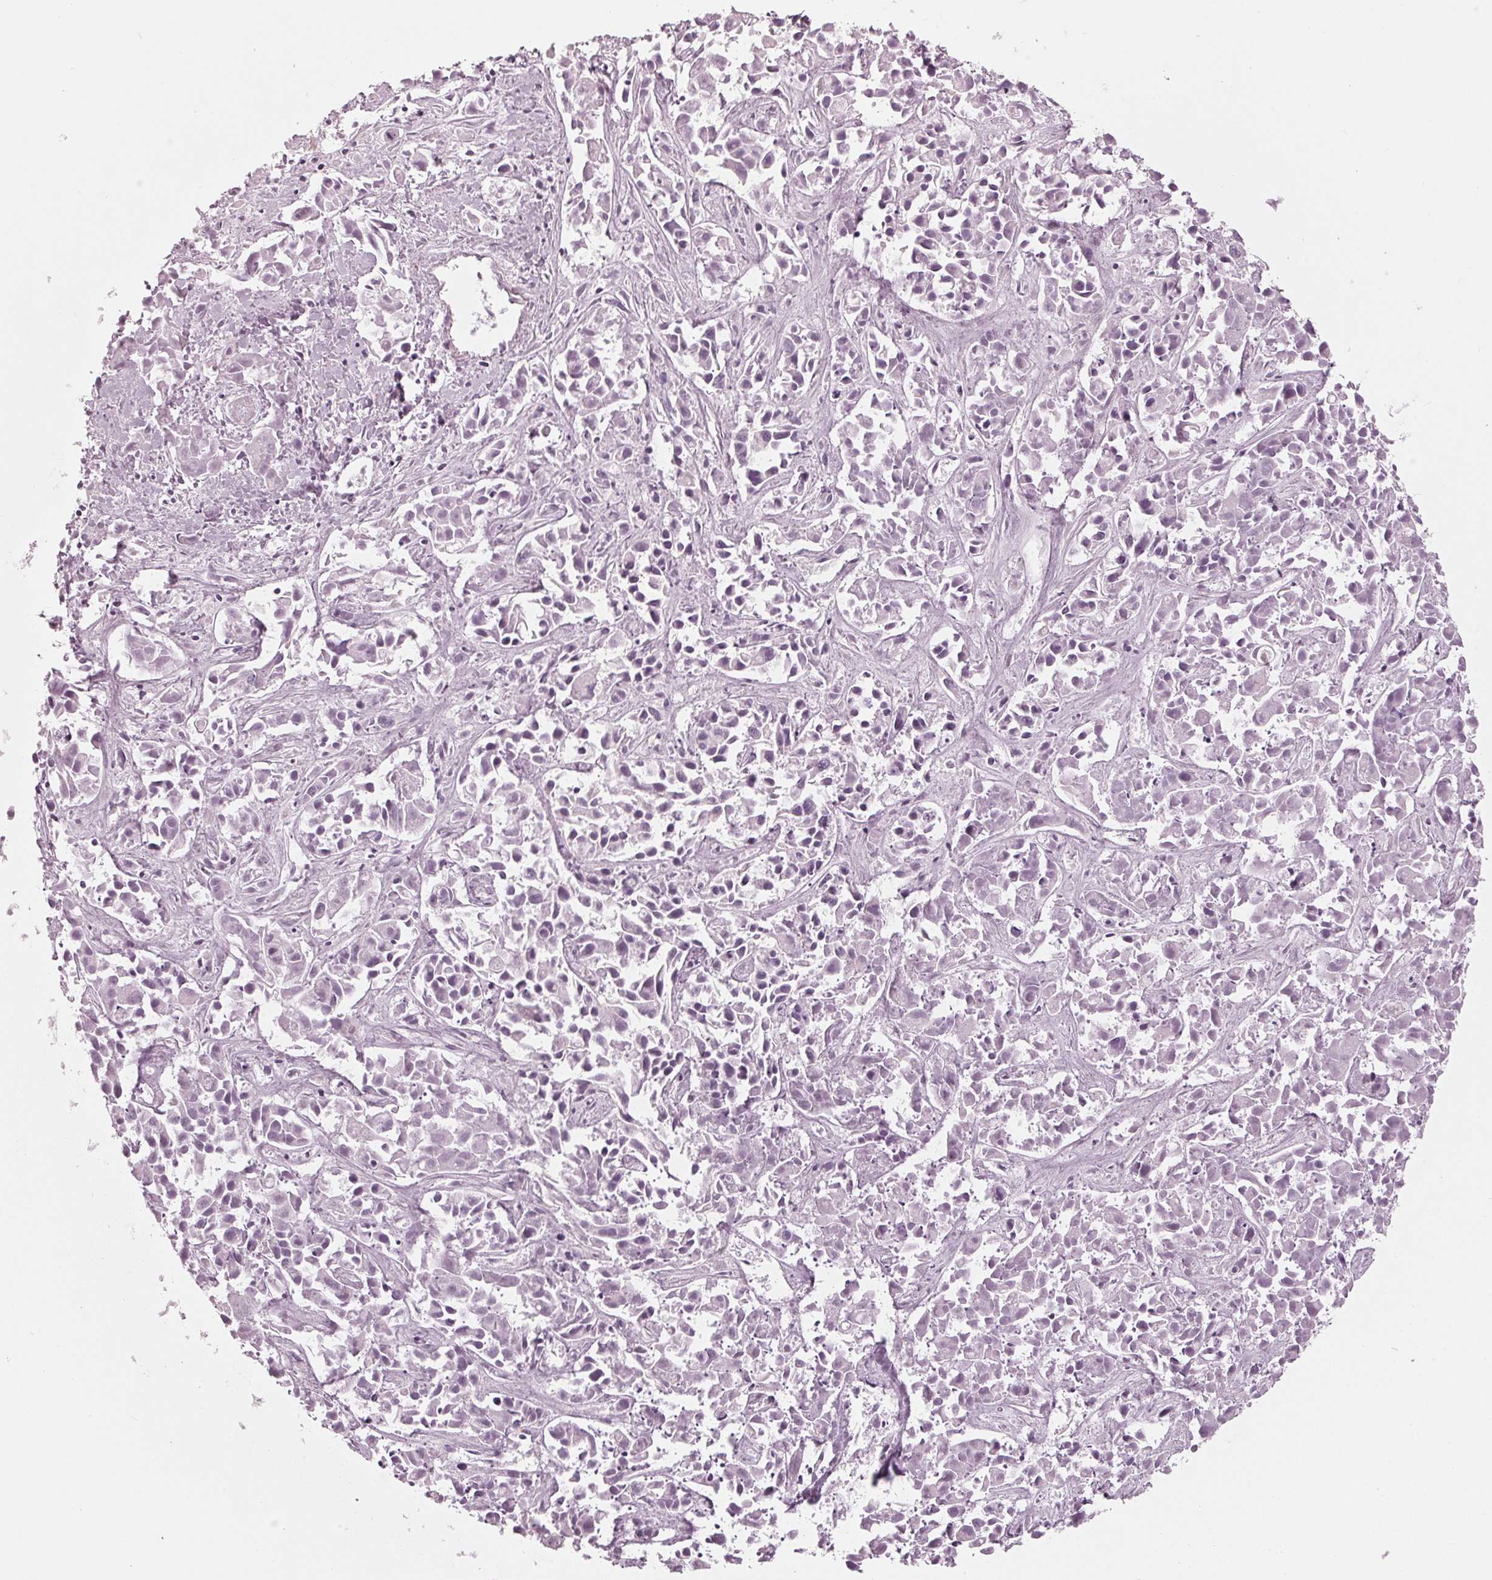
{"staining": {"intensity": "negative", "quantity": "none", "location": "none"}, "tissue": "liver cancer", "cell_type": "Tumor cells", "image_type": "cancer", "snomed": [{"axis": "morphology", "description": "Cholangiocarcinoma"}, {"axis": "topography", "description": "Liver"}], "caption": "The immunohistochemistry (IHC) photomicrograph has no significant positivity in tumor cells of cholangiocarcinoma (liver) tissue.", "gene": "KRT28", "patient": {"sex": "female", "age": 81}}